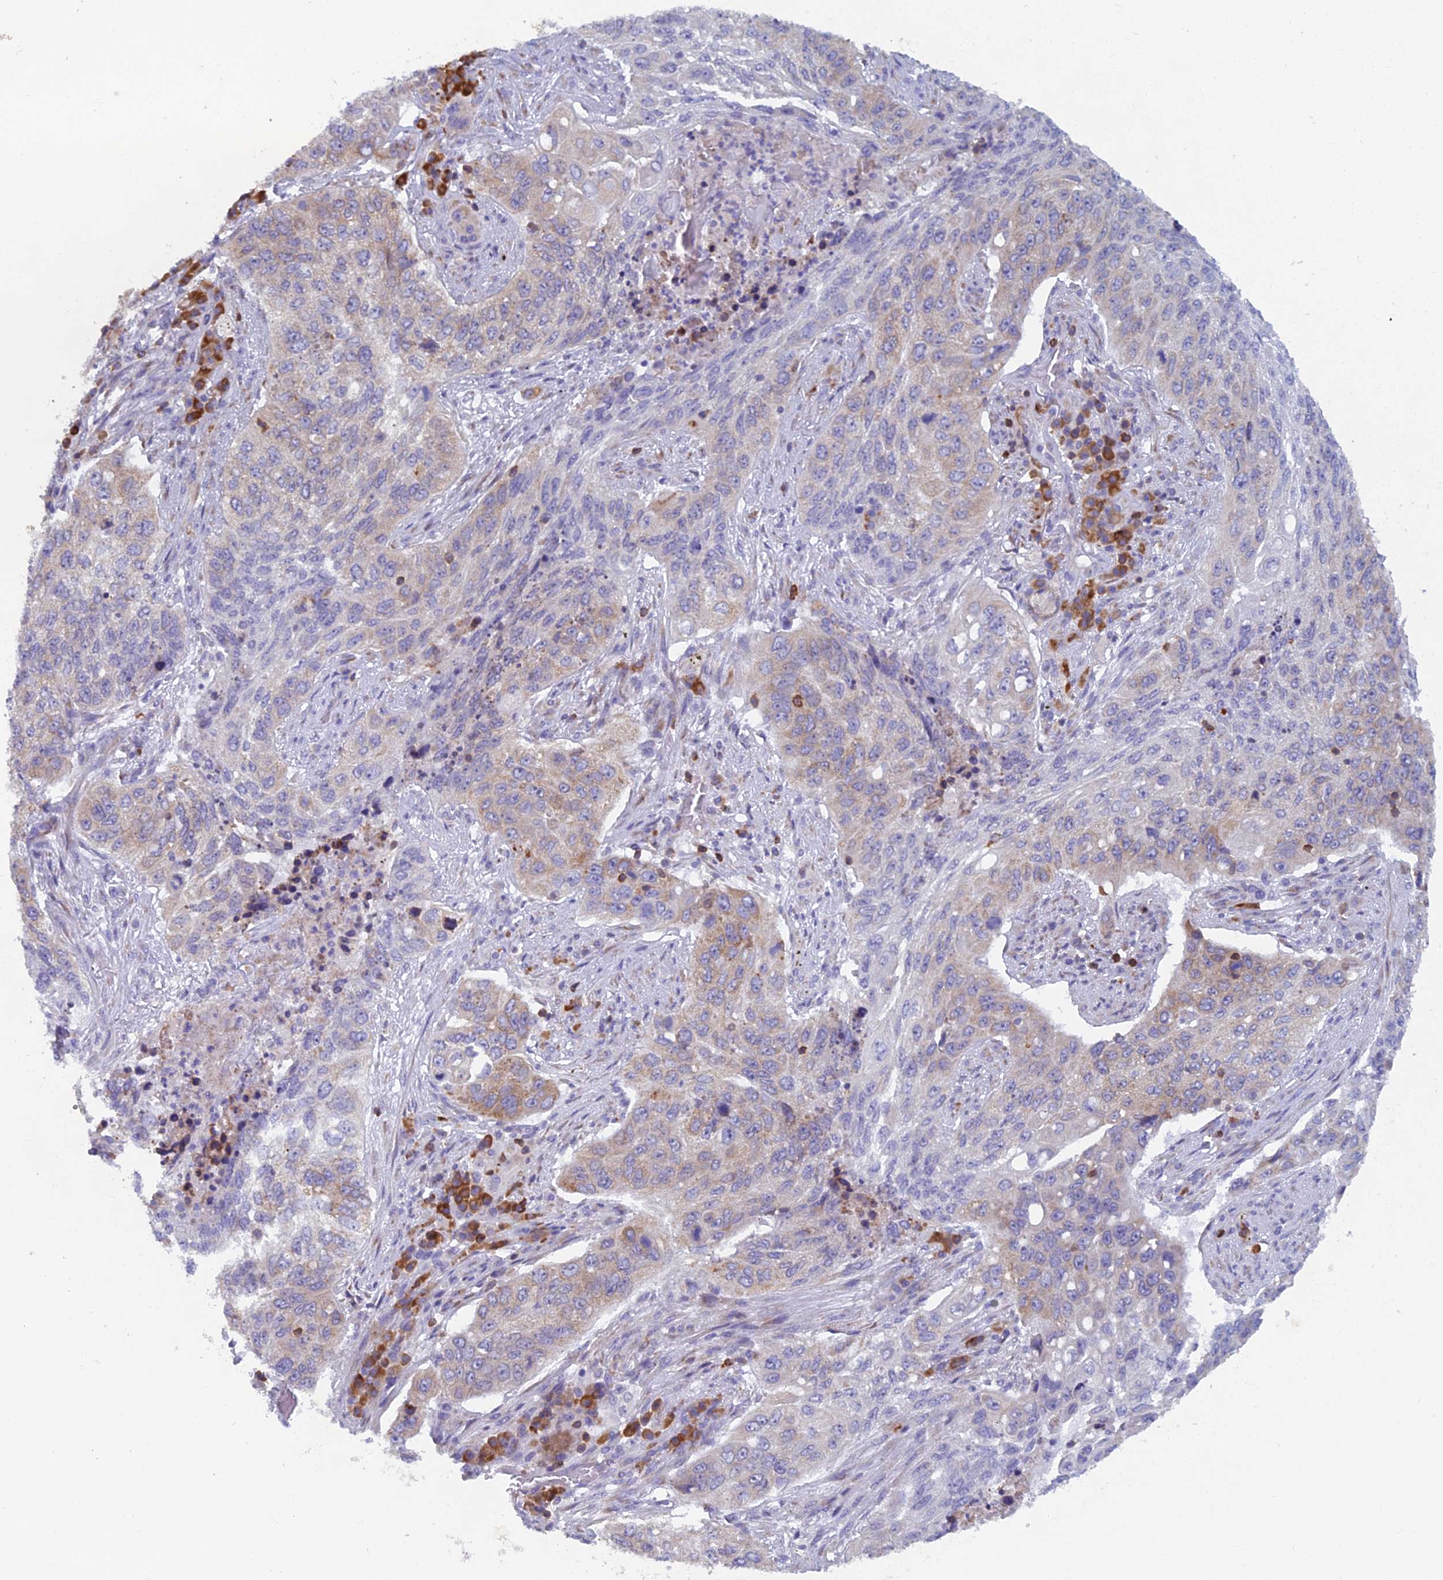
{"staining": {"intensity": "weak", "quantity": "25%-75%", "location": "cytoplasmic/membranous"}, "tissue": "lung cancer", "cell_type": "Tumor cells", "image_type": "cancer", "snomed": [{"axis": "morphology", "description": "Squamous cell carcinoma, NOS"}, {"axis": "topography", "description": "Lung"}], "caption": "Lung cancer was stained to show a protein in brown. There is low levels of weak cytoplasmic/membranous expression in about 25%-75% of tumor cells.", "gene": "ABI3BP", "patient": {"sex": "female", "age": 63}}